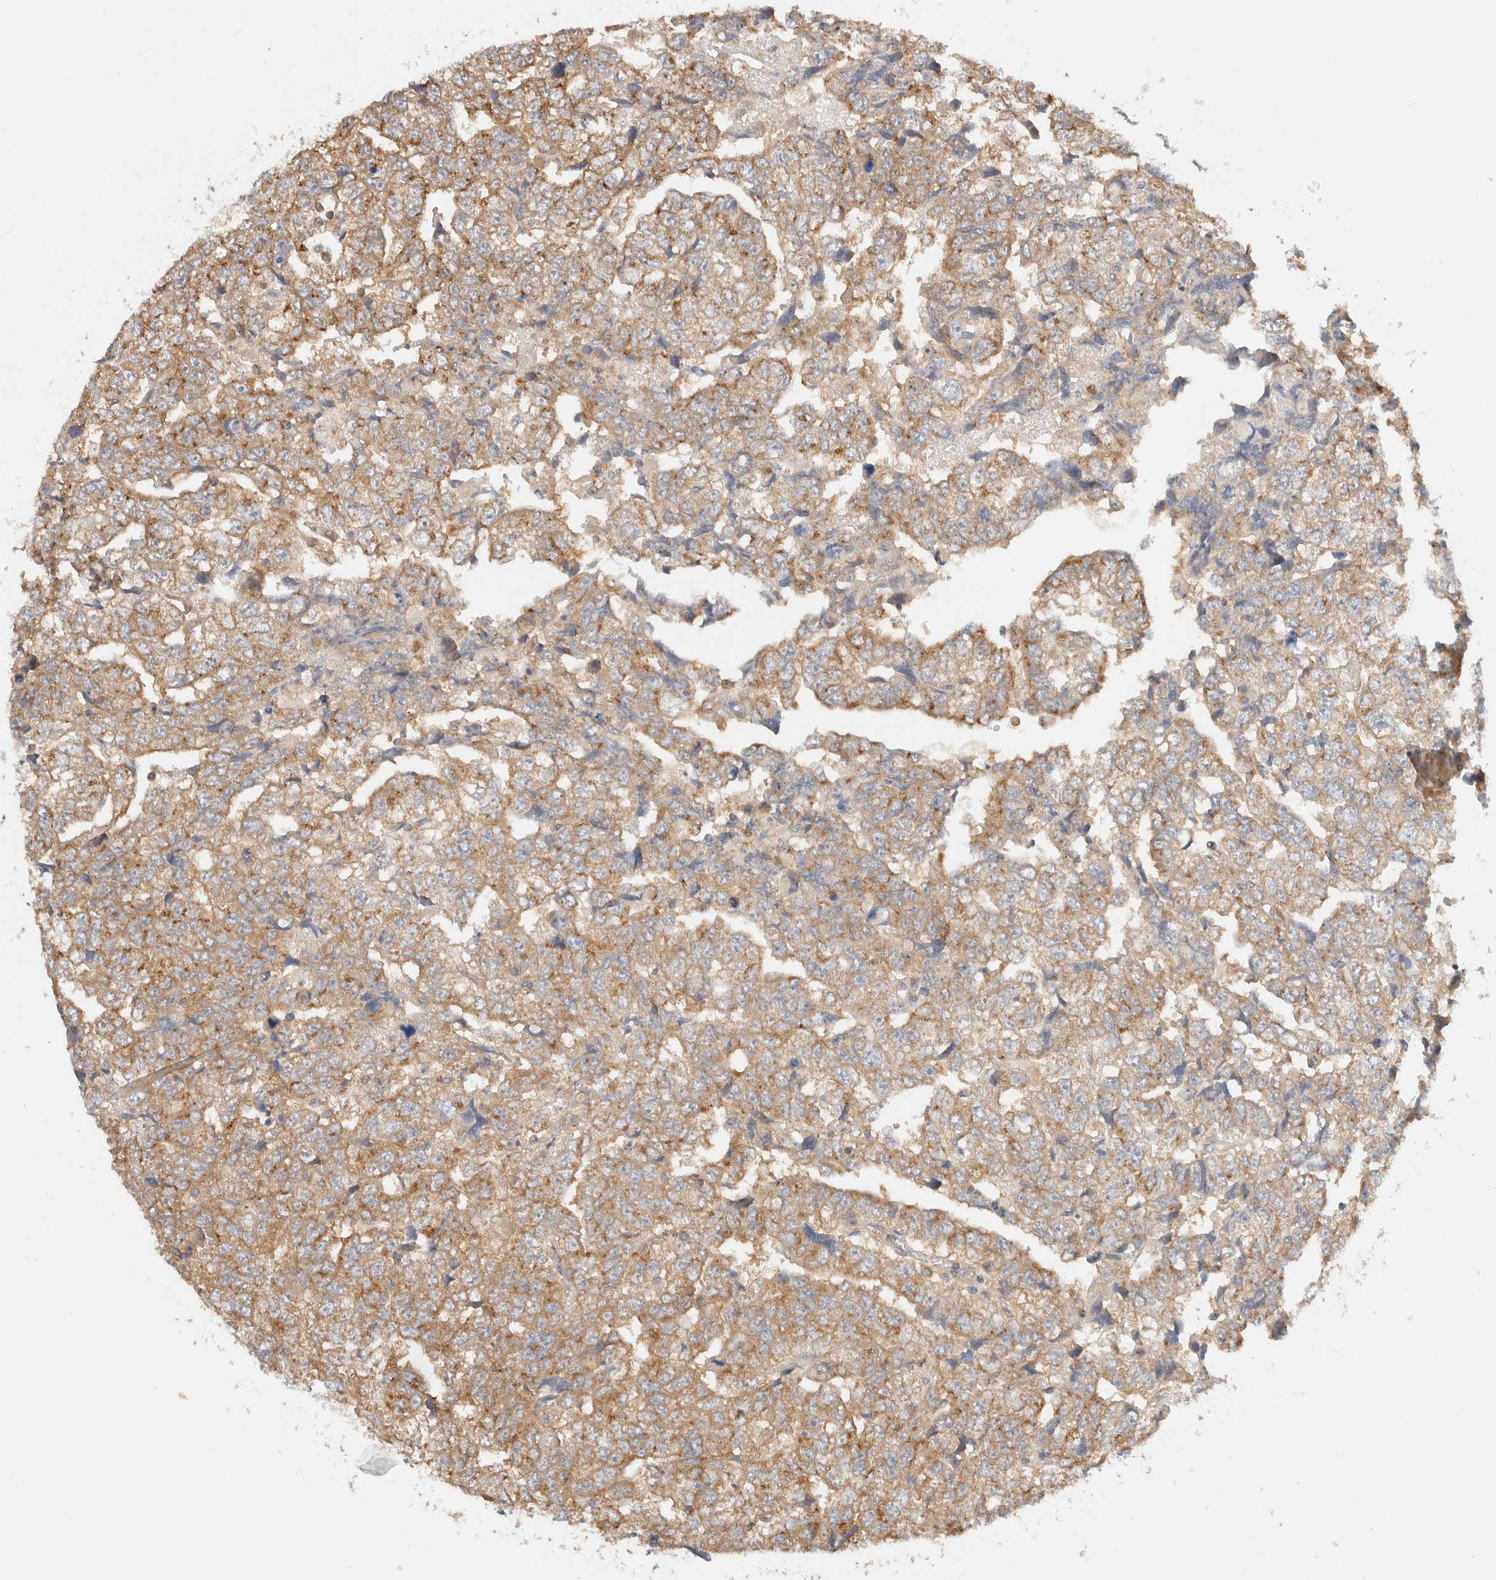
{"staining": {"intensity": "moderate", "quantity": ">75%", "location": "cytoplasmic/membranous"}, "tissue": "testis cancer", "cell_type": "Tumor cells", "image_type": "cancer", "snomed": [{"axis": "morphology", "description": "Carcinoma, Embryonal, NOS"}, {"axis": "topography", "description": "Testis"}], "caption": "About >75% of tumor cells in embryonal carcinoma (testis) exhibit moderate cytoplasmic/membranous protein positivity as visualized by brown immunohistochemical staining.", "gene": "RABEP1", "patient": {"sex": "male", "age": 36}}